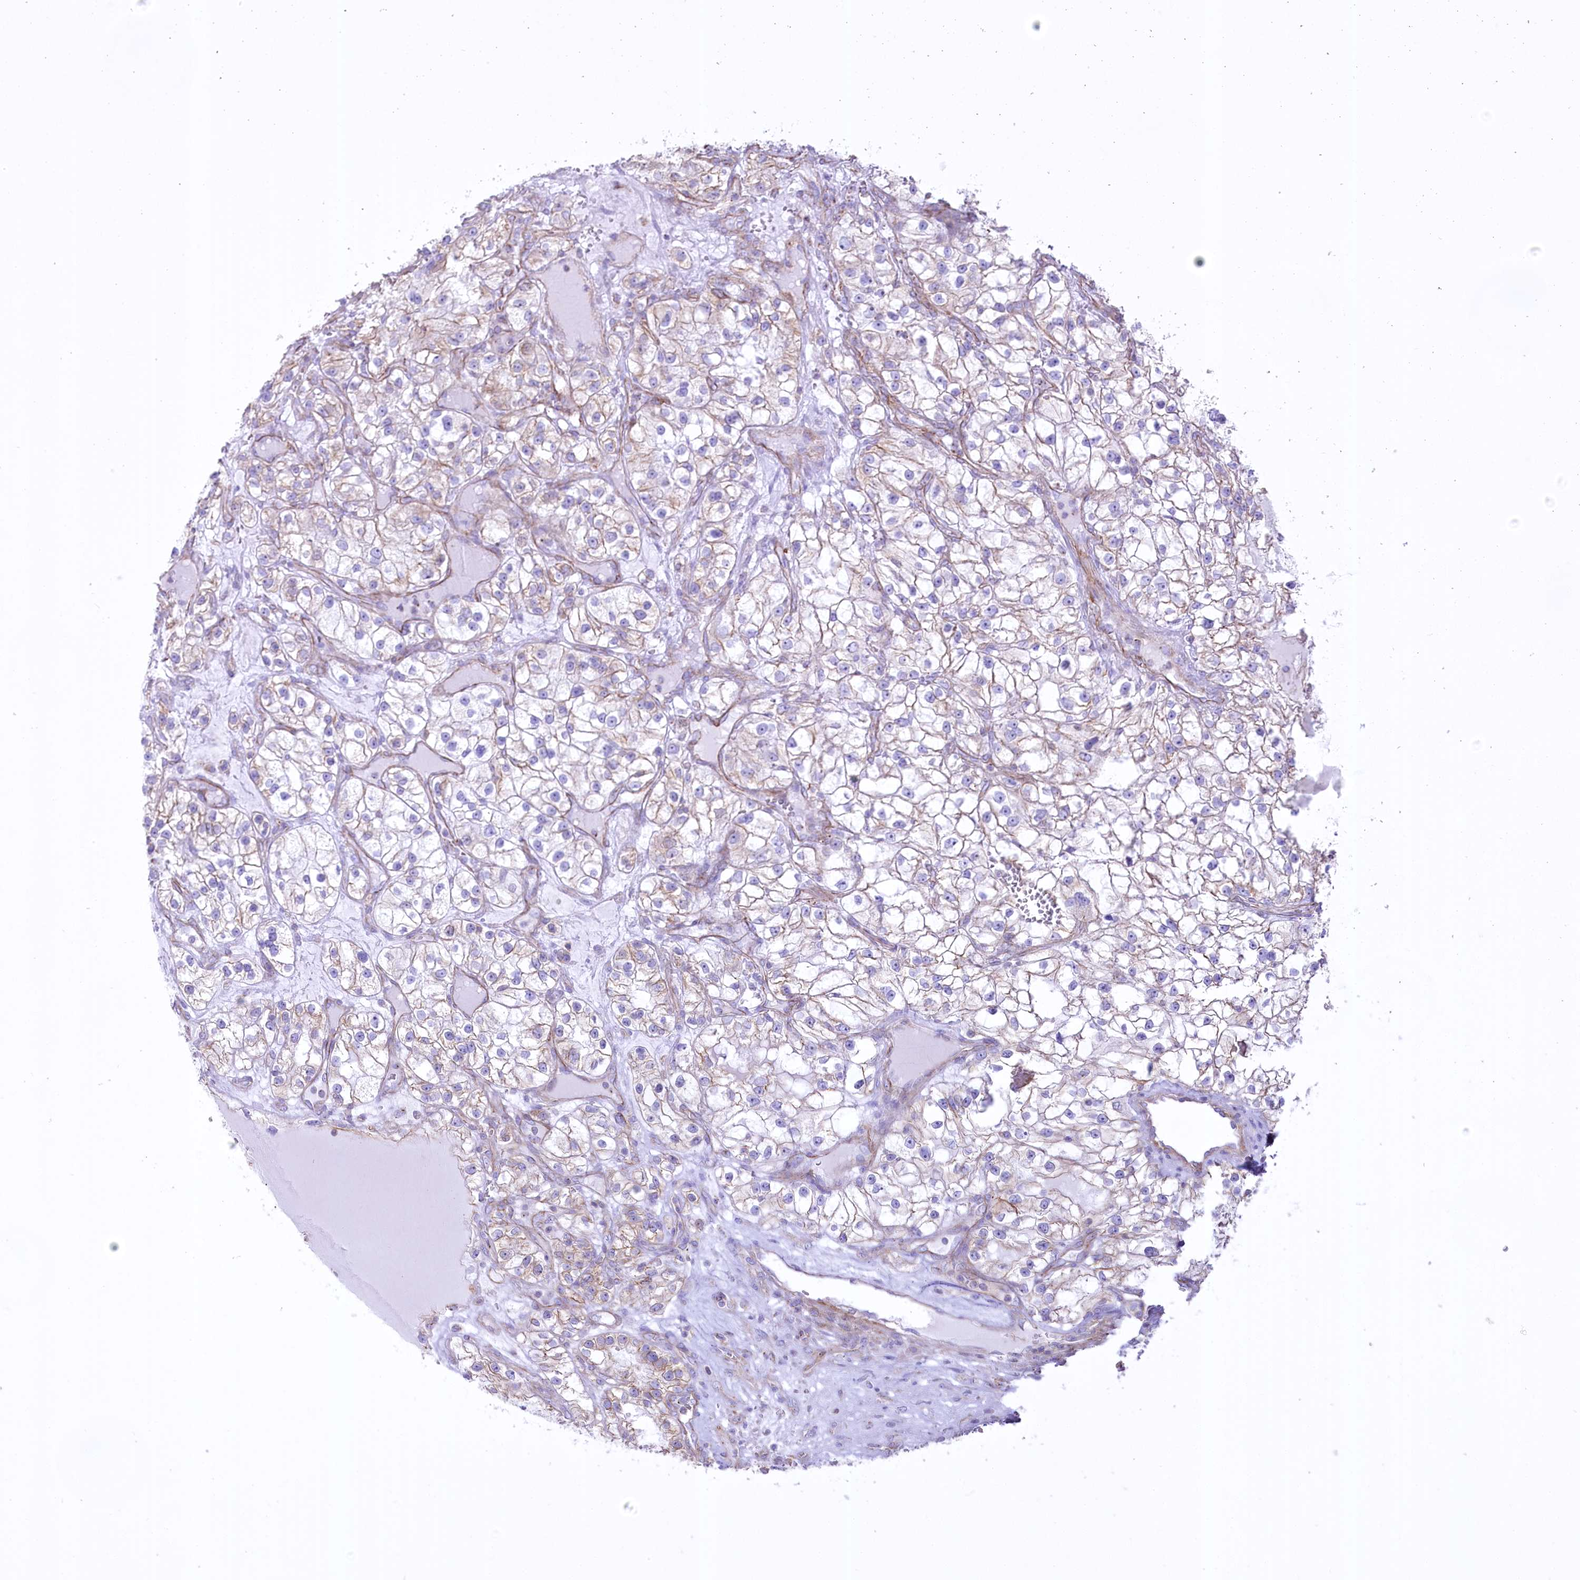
{"staining": {"intensity": "weak", "quantity": "<25%", "location": "cytoplasmic/membranous"}, "tissue": "renal cancer", "cell_type": "Tumor cells", "image_type": "cancer", "snomed": [{"axis": "morphology", "description": "Adenocarcinoma, NOS"}, {"axis": "topography", "description": "Kidney"}], "caption": "Immunohistochemical staining of renal adenocarcinoma displays no significant positivity in tumor cells.", "gene": "FAM216A", "patient": {"sex": "female", "age": 57}}